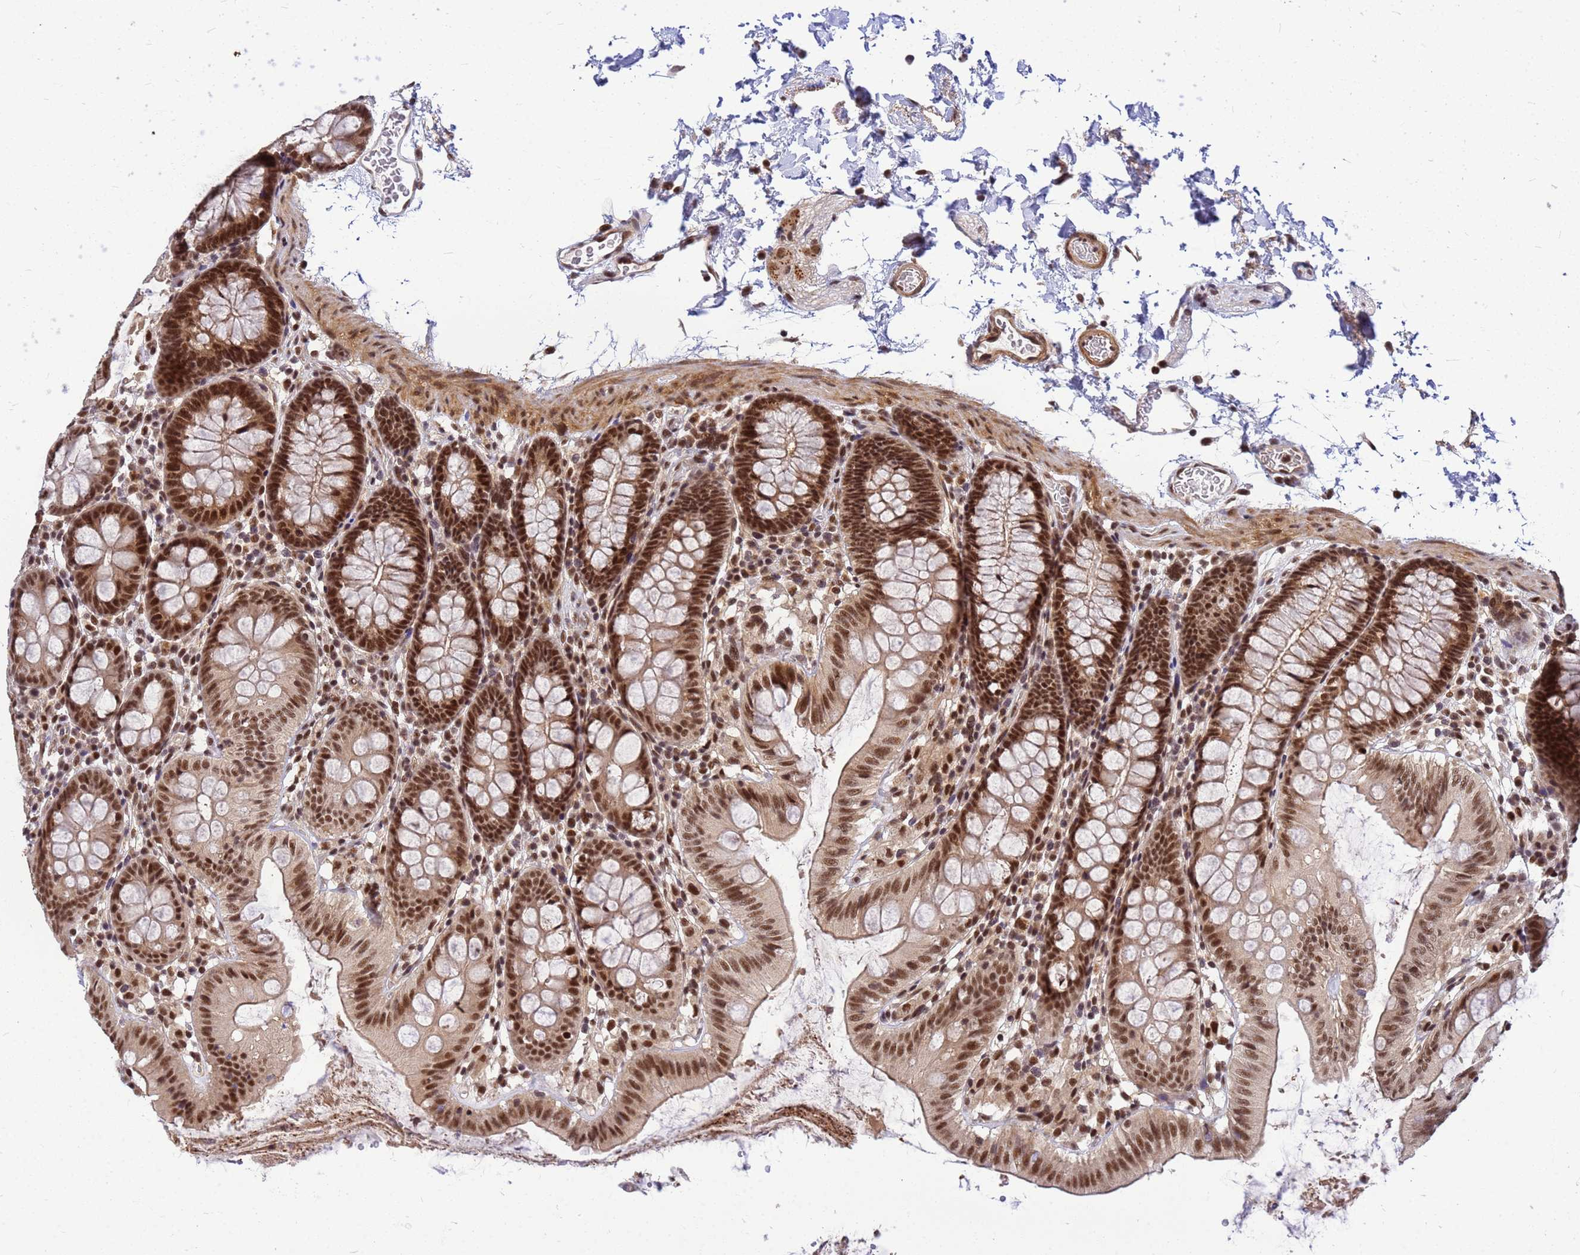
{"staining": {"intensity": "moderate", "quantity": ">75%", "location": "cytoplasmic/membranous,nuclear"}, "tissue": "colon", "cell_type": "Endothelial cells", "image_type": "normal", "snomed": [{"axis": "morphology", "description": "Normal tissue, NOS"}, {"axis": "topography", "description": "Colon"}], "caption": "IHC (DAB) staining of benign human colon demonstrates moderate cytoplasmic/membranous,nuclear protein staining in about >75% of endothelial cells.", "gene": "NCBP2", "patient": {"sex": "male", "age": 75}}